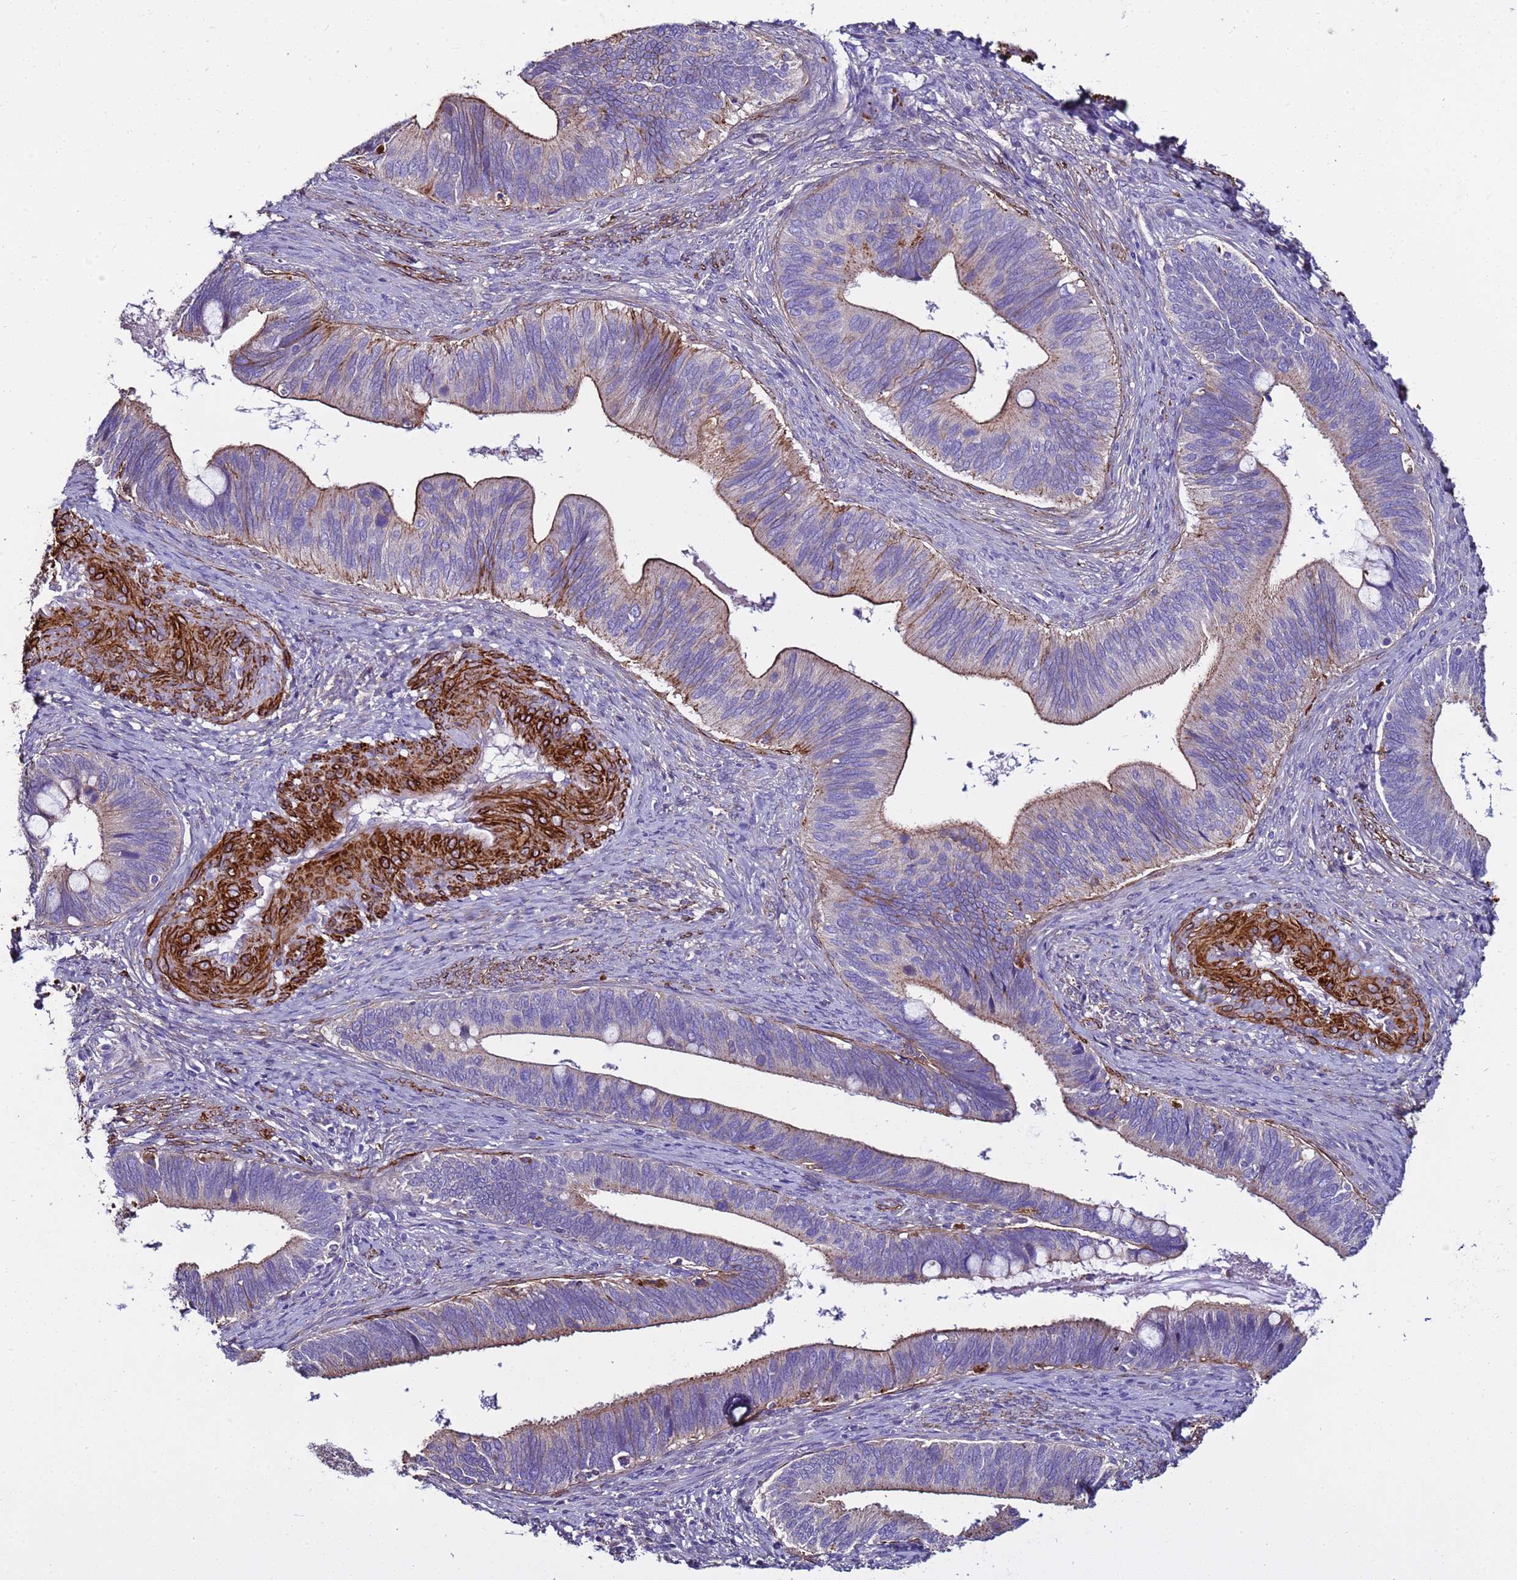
{"staining": {"intensity": "moderate", "quantity": "<25%", "location": "cytoplasmic/membranous"}, "tissue": "cervical cancer", "cell_type": "Tumor cells", "image_type": "cancer", "snomed": [{"axis": "morphology", "description": "Adenocarcinoma, NOS"}, {"axis": "topography", "description": "Cervix"}], "caption": "An IHC micrograph of tumor tissue is shown. Protein staining in brown shows moderate cytoplasmic/membranous positivity in cervical adenocarcinoma within tumor cells. (Stains: DAB (3,3'-diaminobenzidine) in brown, nuclei in blue, Microscopy: brightfield microscopy at high magnification).", "gene": "RABL2B", "patient": {"sex": "female", "age": 42}}